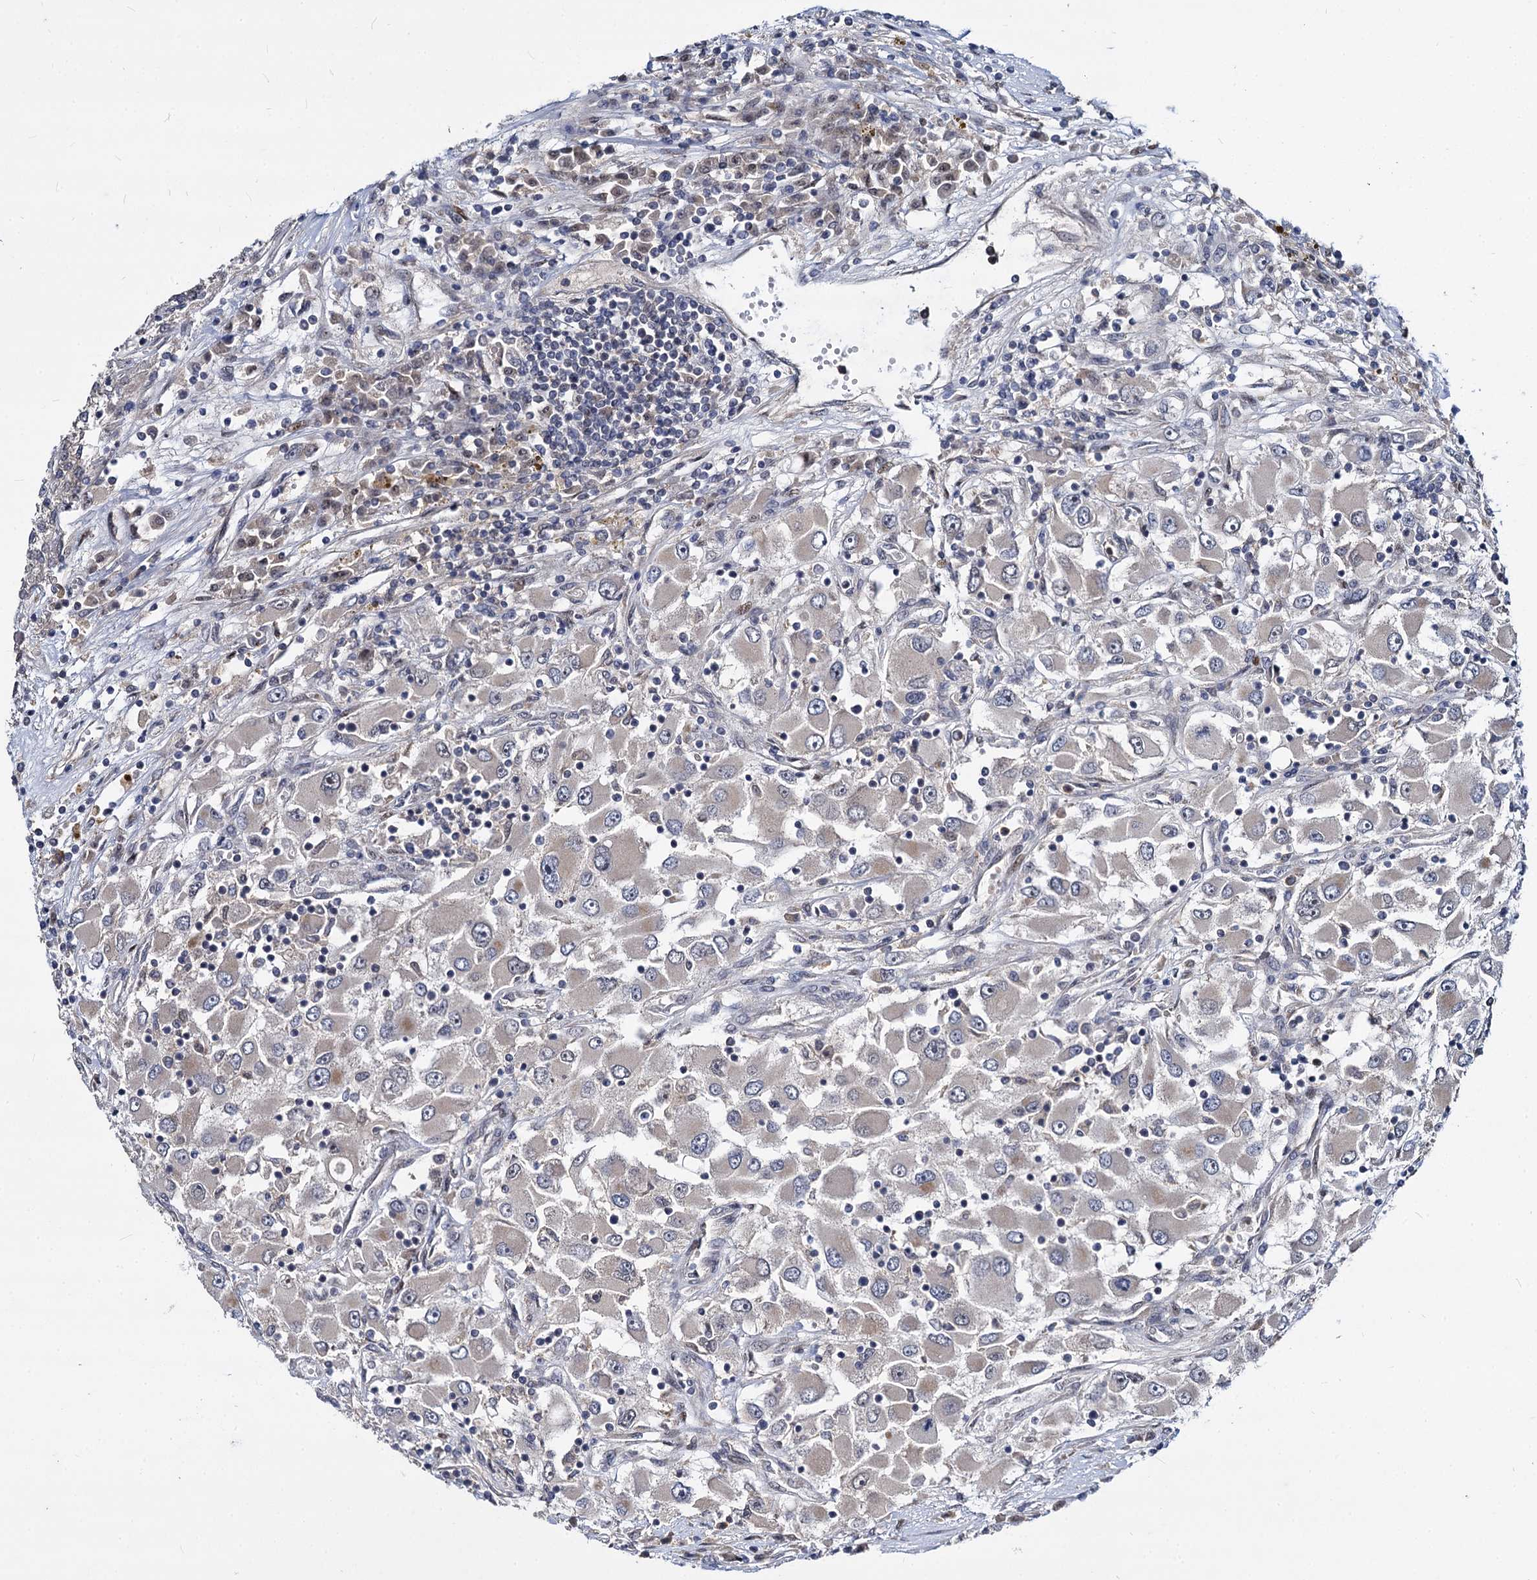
{"staining": {"intensity": "negative", "quantity": "none", "location": "none"}, "tissue": "renal cancer", "cell_type": "Tumor cells", "image_type": "cancer", "snomed": [{"axis": "morphology", "description": "Adenocarcinoma, NOS"}, {"axis": "topography", "description": "Kidney"}], "caption": "There is no significant staining in tumor cells of renal adenocarcinoma.", "gene": "MAML2", "patient": {"sex": "female", "age": 52}}